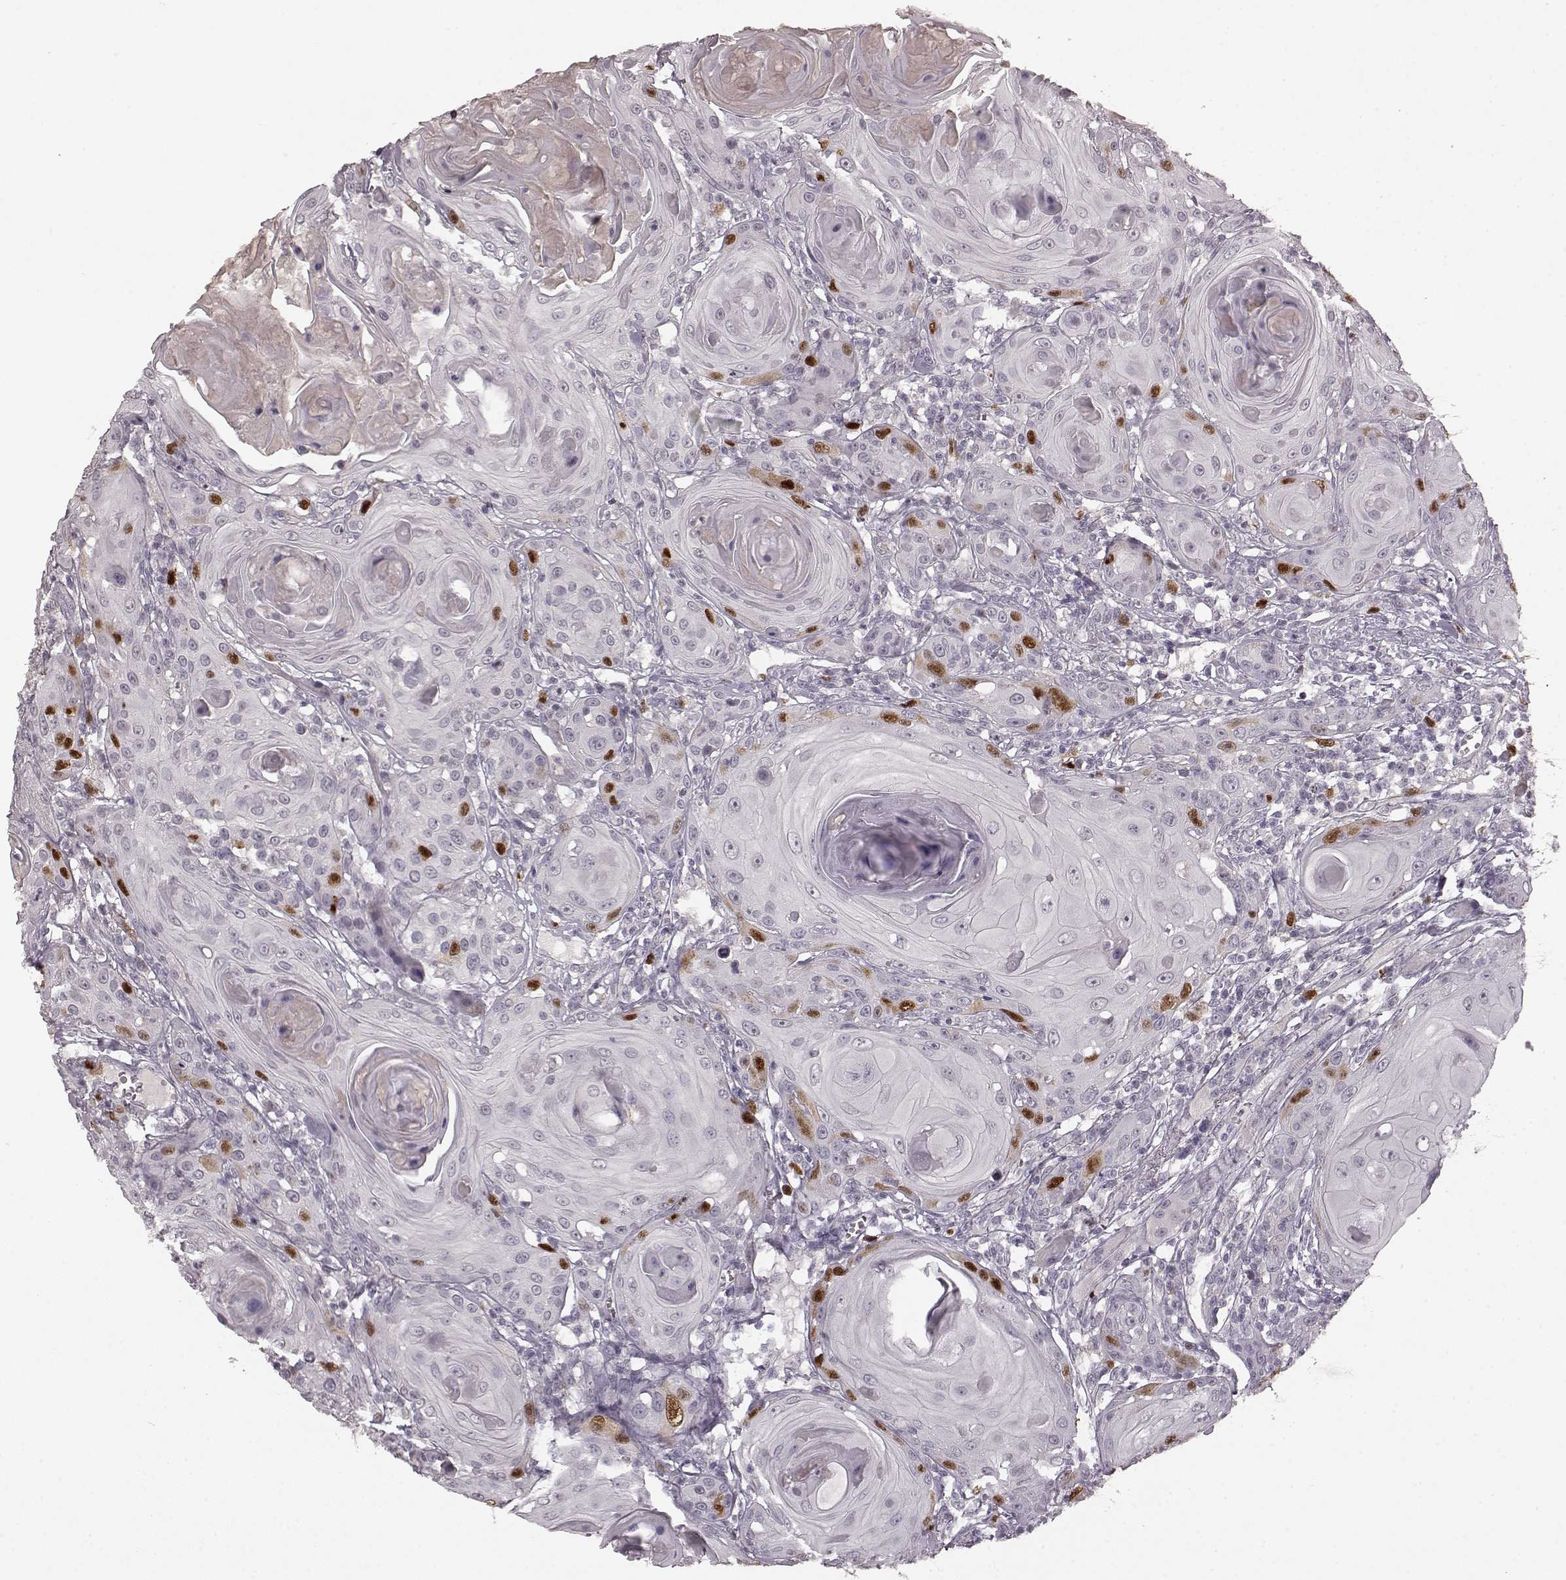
{"staining": {"intensity": "strong", "quantity": "<25%", "location": "nuclear"}, "tissue": "head and neck cancer", "cell_type": "Tumor cells", "image_type": "cancer", "snomed": [{"axis": "morphology", "description": "Squamous cell carcinoma, NOS"}, {"axis": "topography", "description": "Head-Neck"}], "caption": "Immunohistochemical staining of head and neck cancer displays strong nuclear protein positivity in about <25% of tumor cells.", "gene": "CCNA2", "patient": {"sex": "female", "age": 80}}